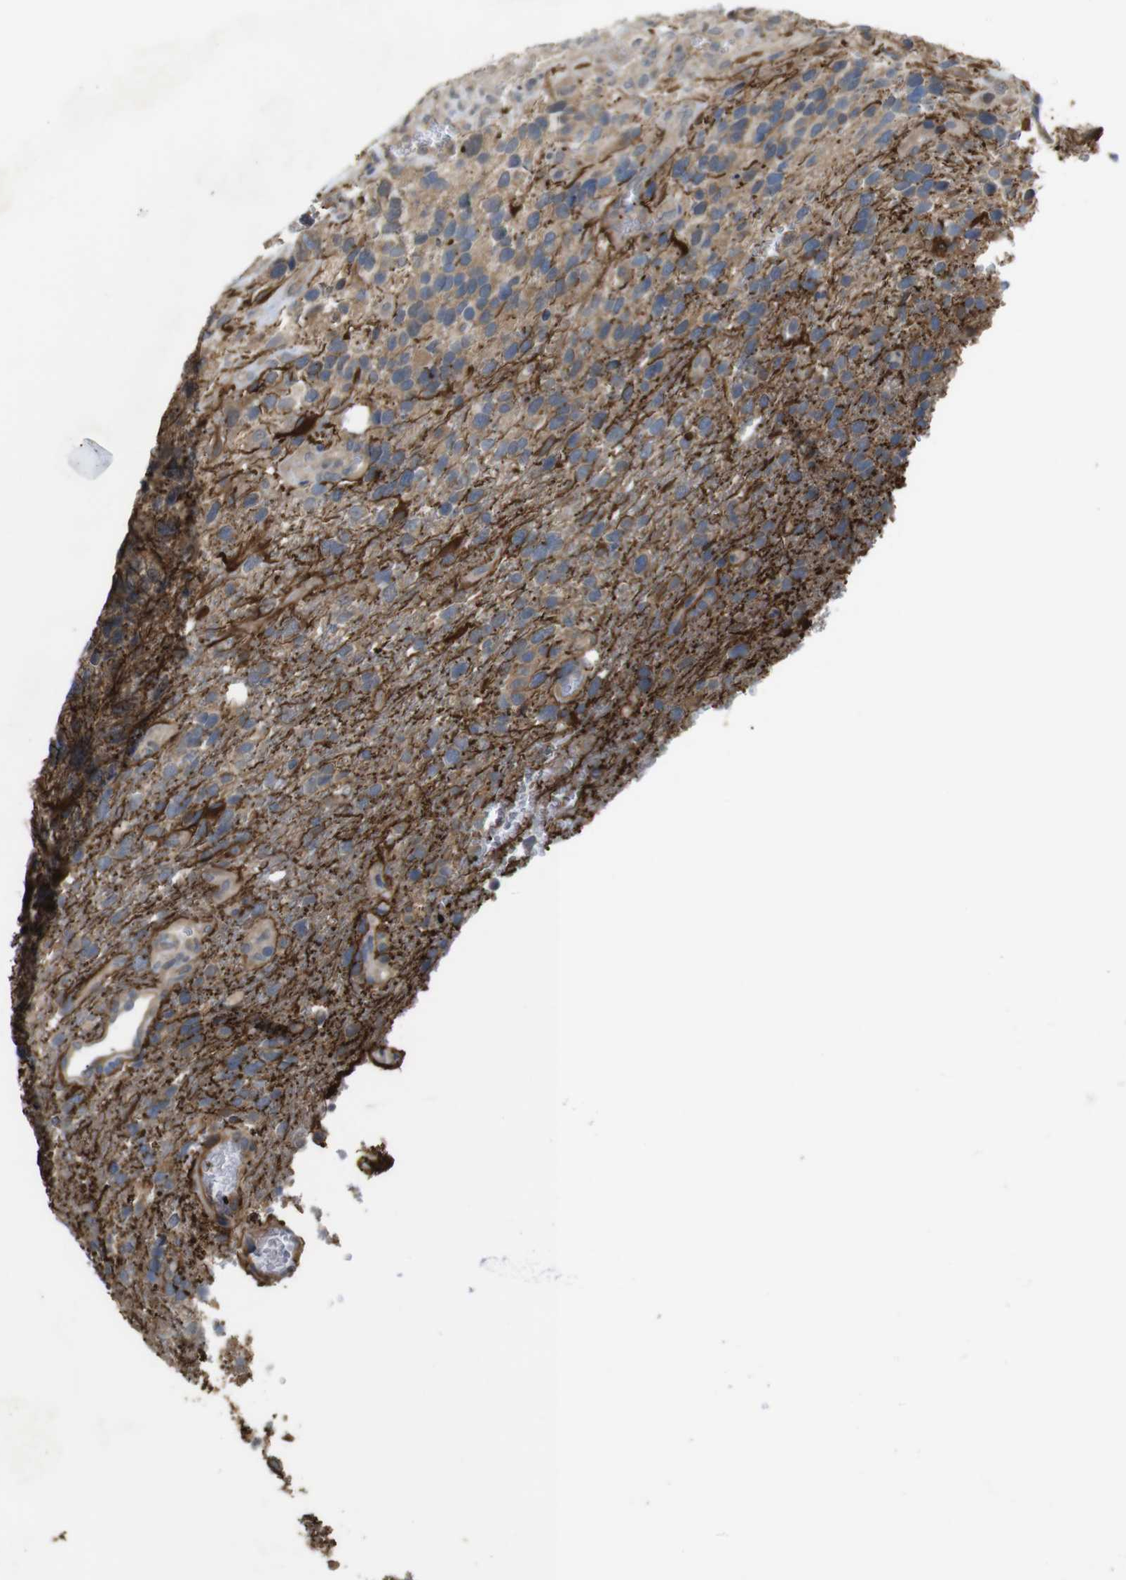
{"staining": {"intensity": "moderate", "quantity": "25%-75%", "location": "cytoplasmic/membranous"}, "tissue": "glioma", "cell_type": "Tumor cells", "image_type": "cancer", "snomed": [{"axis": "morphology", "description": "Glioma, malignant, High grade"}, {"axis": "topography", "description": "Brain"}], "caption": "Immunohistochemical staining of malignant high-grade glioma displays moderate cytoplasmic/membranous protein staining in approximately 25%-75% of tumor cells.", "gene": "CDC34", "patient": {"sex": "female", "age": 58}}